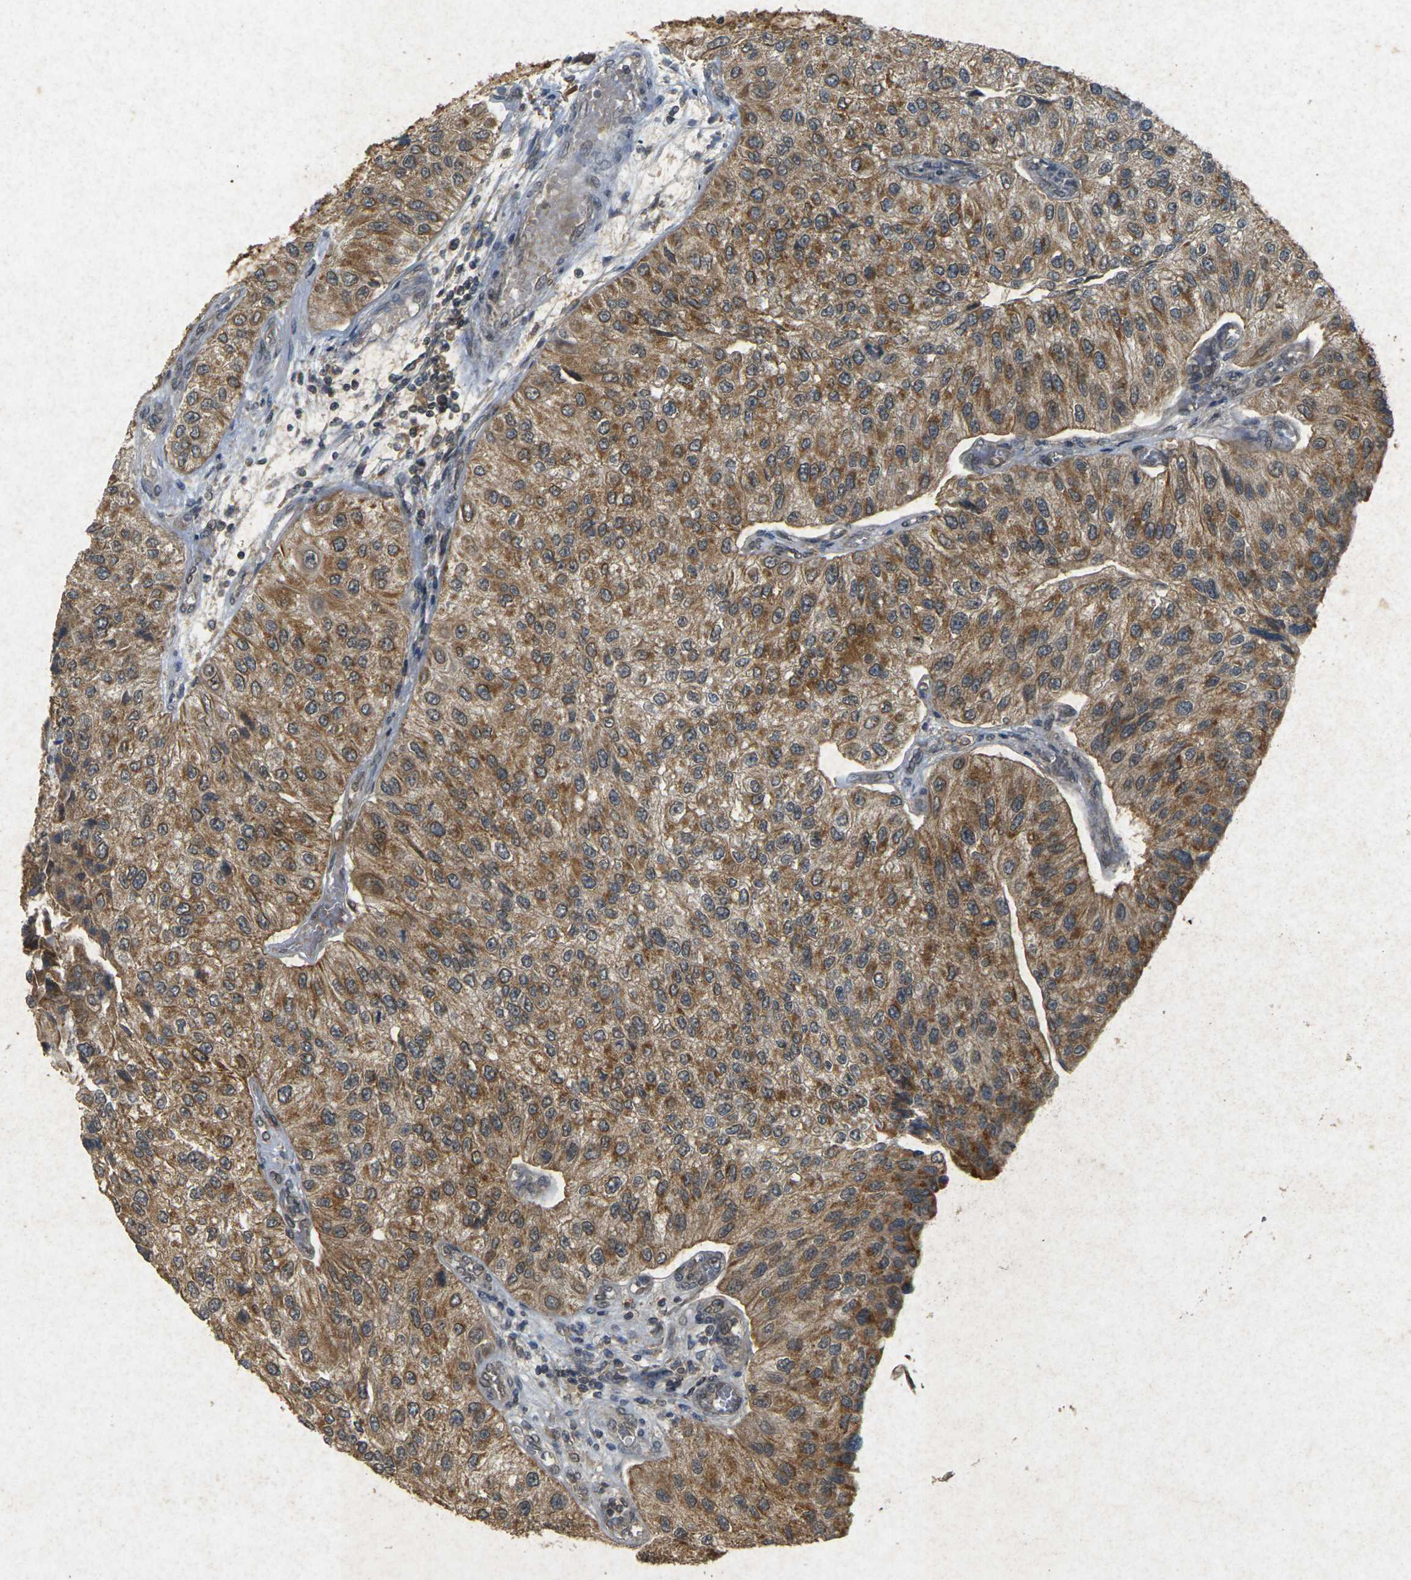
{"staining": {"intensity": "moderate", "quantity": ">75%", "location": "cytoplasmic/membranous"}, "tissue": "urothelial cancer", "cell_type": "Tumor cells", "image_type": "cancer", "snomed": [{"axis": "morphology", "description": "Urothelial carcinoma, High grade"}, {"axis": "topography", "description": "Kidney"}, {"axis": "topography", "description": "Urinary bladder"}], "caption": "Brown immunohistochemical staining in human high-grade urothelial carcinoma shows moderate cytoplasmic/membranous expression in approximately >75% of tumor cells.", "gene": "ERN1", "patient": {"sex": "male", "age": 77}}